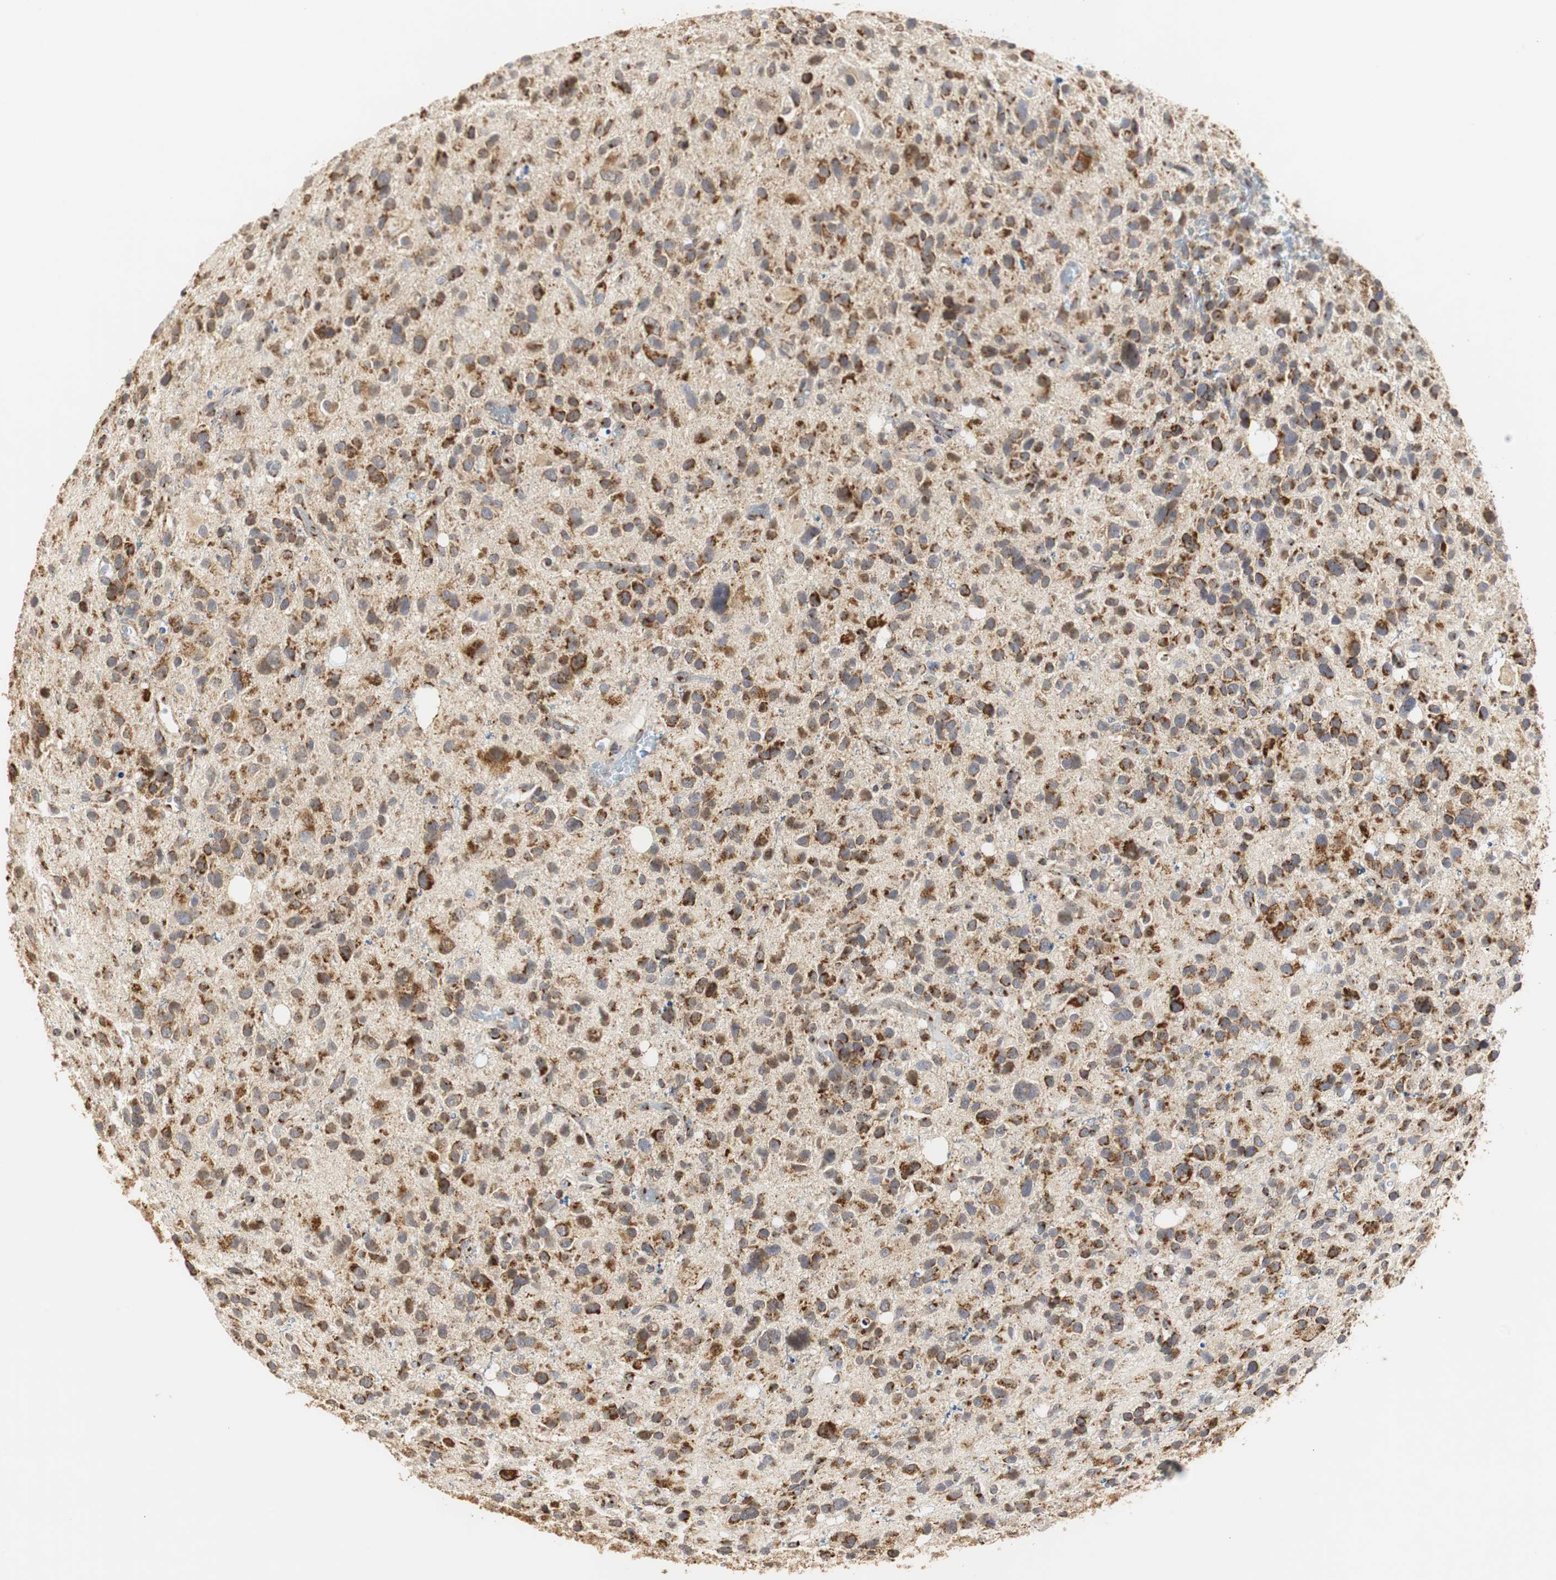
{"staining": {"intensity": "strong", "quantity": ">75%", "location": "cytoplasmic/membranous"}, "tissue": "glioma", "cell_type": "Tumor cells", "image_type": "cancer", "snomed": [{"axis": "morphology", "description": "Glioma, malignant, High grade"}, {"axis": "topography", "description": "Brain"}], "caption": "Protein analysis of malignant high-grade glioma tissue demonstrates strong cytoplasmic/membranous staining in approximately >75% of tumor cells.", "gene": "HSD17B10", "patient": {"sex": "male", "age": 48}}